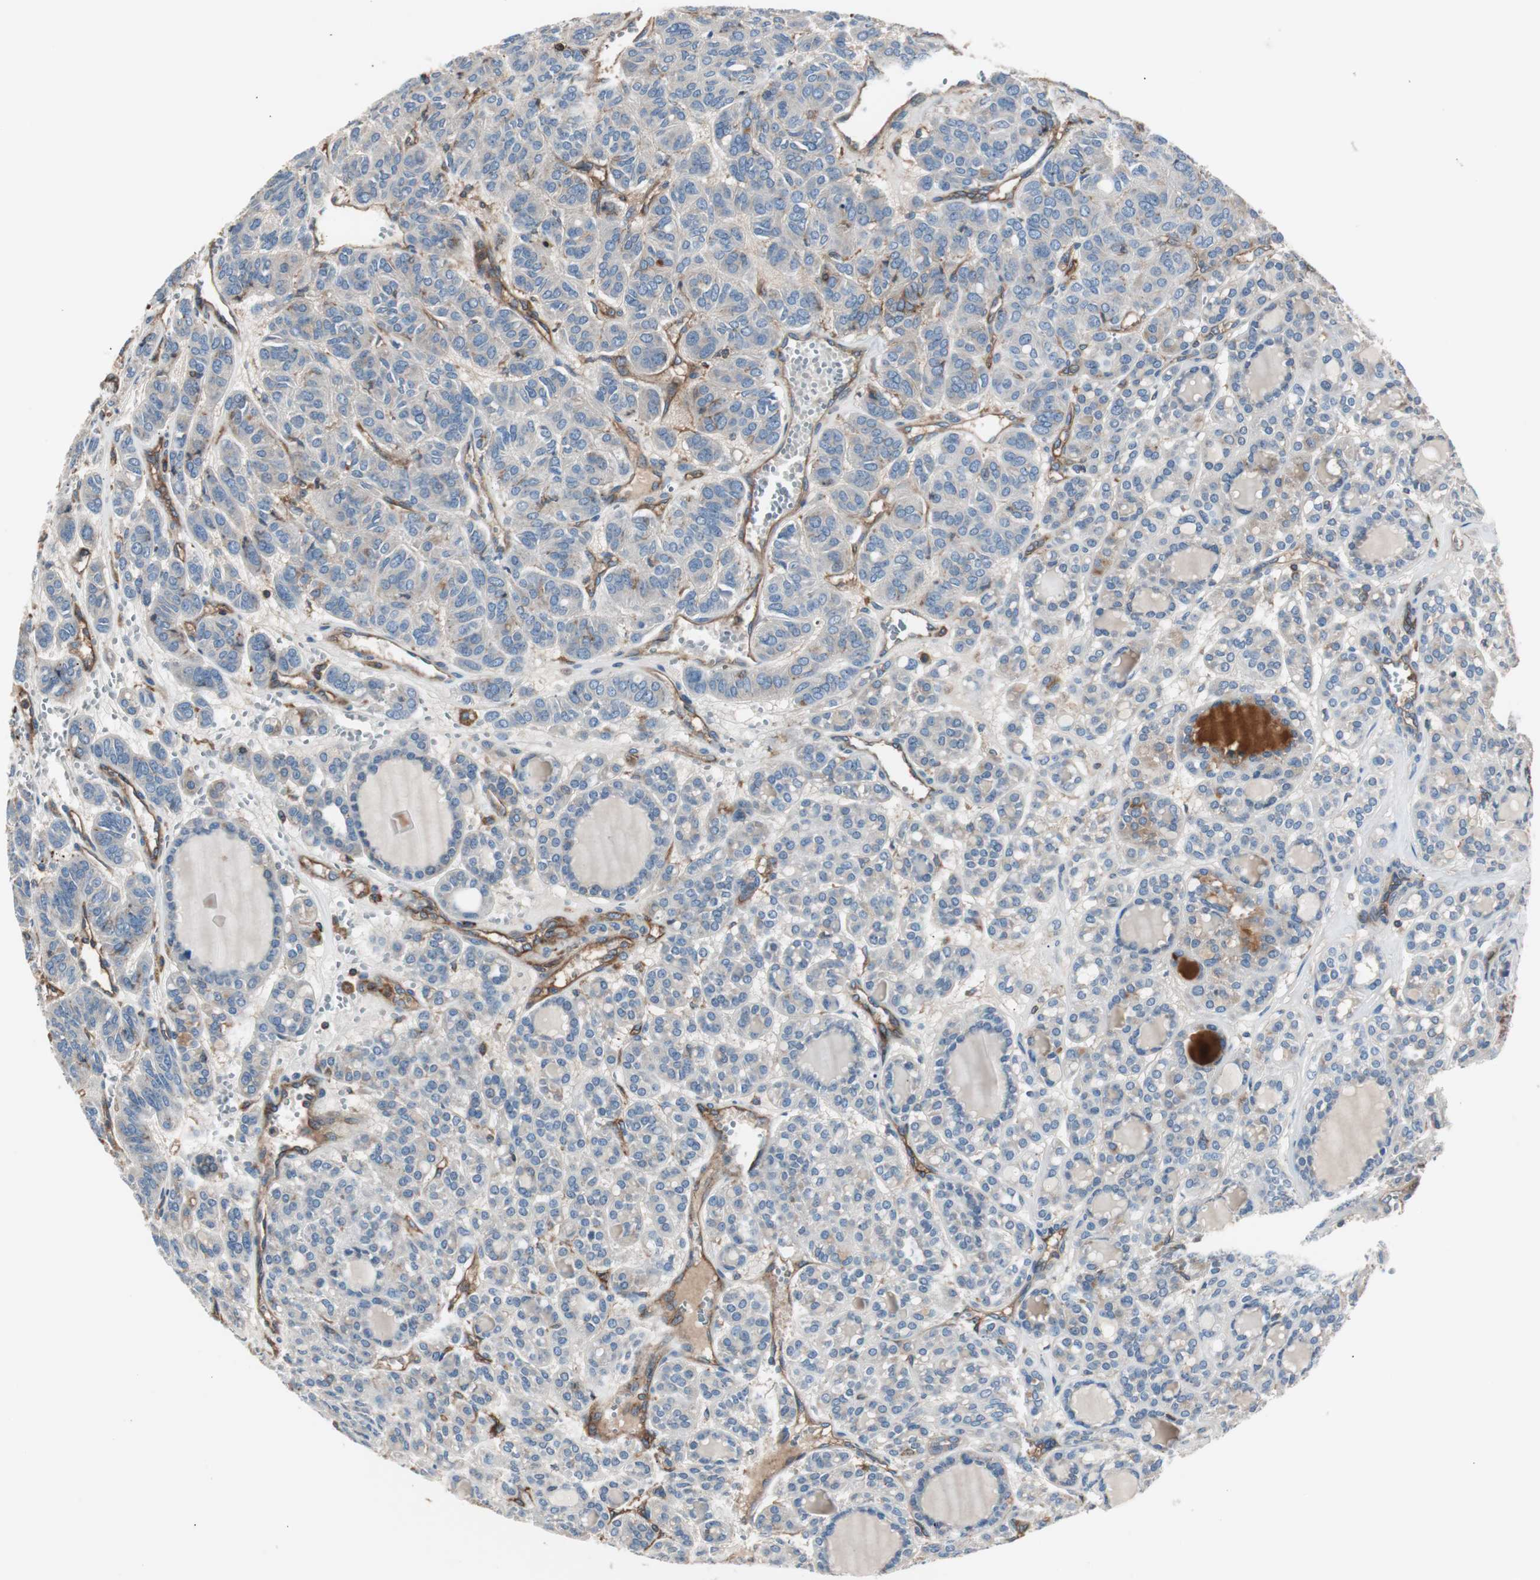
{"staining": {"intensity": "weak", "quantity": "25%-75%", "location": "cytoplasmic/membranous"}, "tissue": "thyroid cancer", "cell_type": "Tumor cells", "image_type": "cancer", "snomed": [{"axis": "morphology", "description": "Follicular adenoma carcinoma, NOS"}, {"axis": "topography", "description": "Thyroid gland"}], "caption": "Human thyroid cancer (follicular adenoma carcinoma) stained with a protein marker shows weak staining in tumor cells.", "gene": "B2M", "patient": {"sex": "female", "age": 71}}